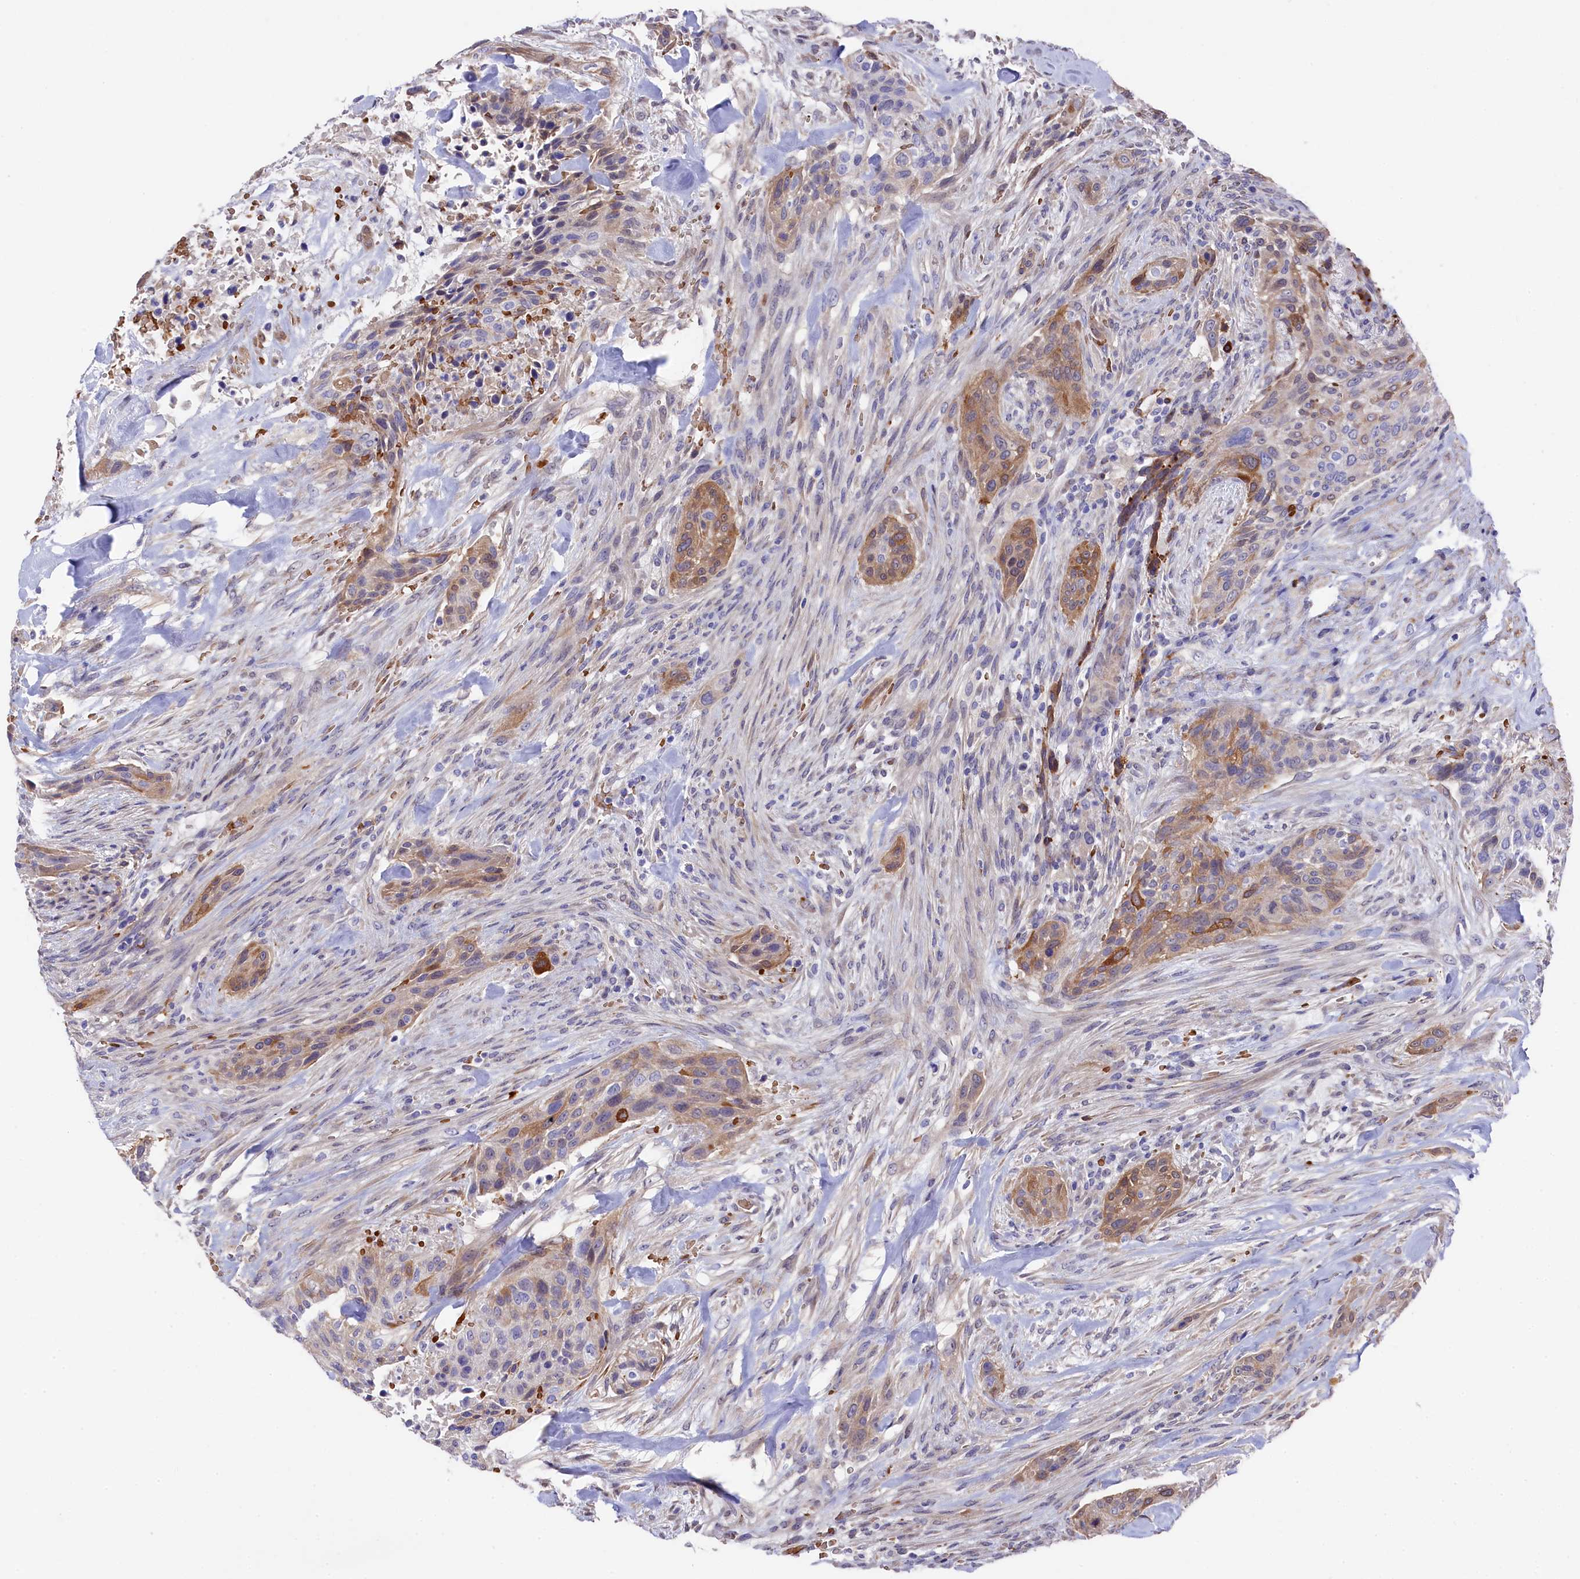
{"staining": {"intensity": "moderate", "quantity": "<25%", "location": "cytoplasmic/membranous"}, "tissue": "urothelial cancer", "cell_type": "Tumor cells", "image_type": "cancer", "snomed": [{"axis": "morphology", "description": "Urothelial carcinoma, High grade"}, {"axis": "topography", "description": "Urinary bladder"}], "caption": "This histopathology image displays IHC staining of urothelial cancer, with low moderate cytoplasmic/membranous staining in approximately <25% of tumor cells.", "gene": "LHFPL4", "patient": {"sex": "male", "age": 35}}